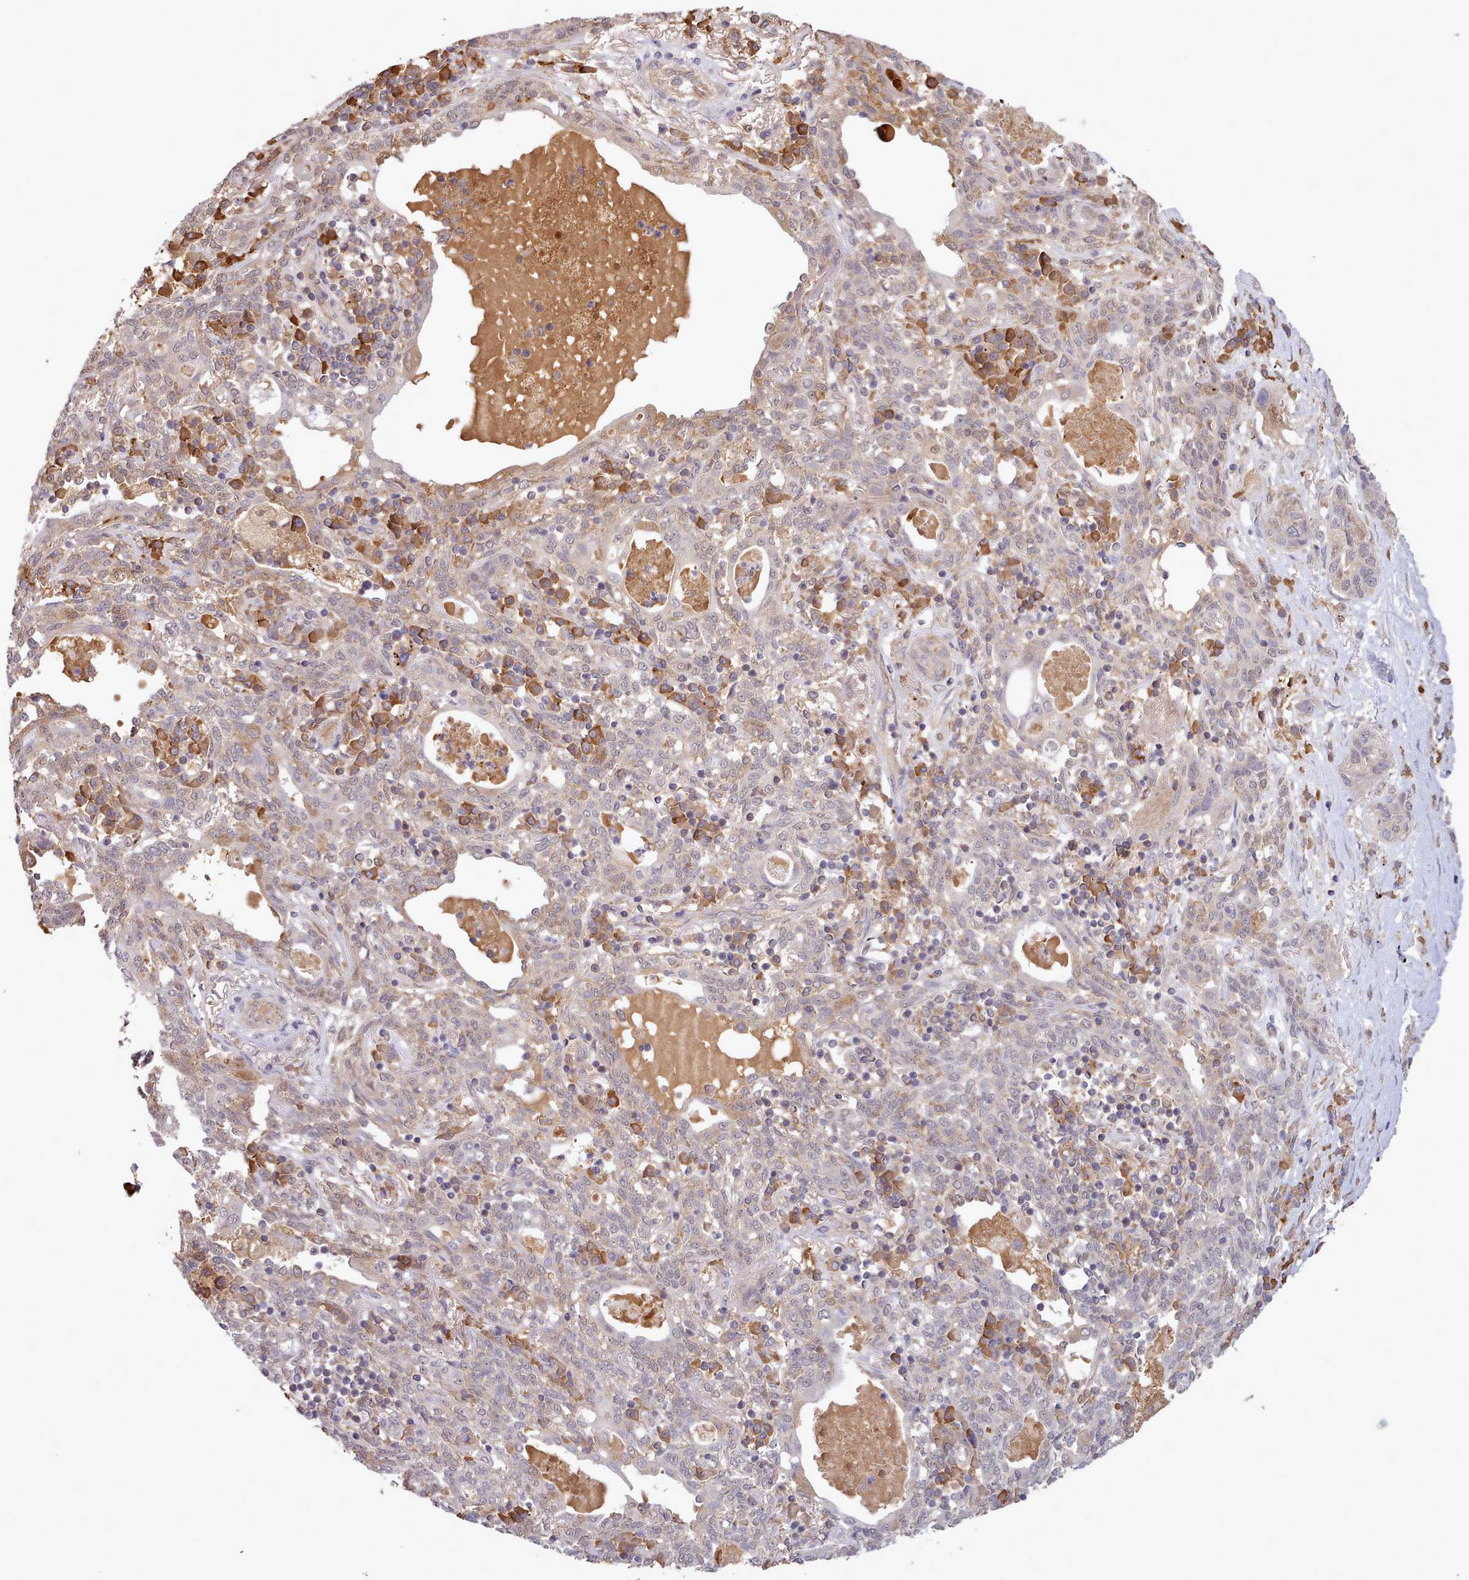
{"staining": {"intensity": "weak", "quantity": "<25%", "location": "nuclear"}, "tissue": "lung cancer", "cell_type": "Tumor cells", "image_type": "cancer", "snomed": [{"axis": "morphology", "description": "Squamous cell carcinoma, NOS"}, {"axis": "topography", "description": "Lung"}], "caption": "Tumor cells are negative for protein expression in human lung squamous cell carcinoma.", "gene": "PIP4P1", "patient": {"sex": "female", "age": 70}}